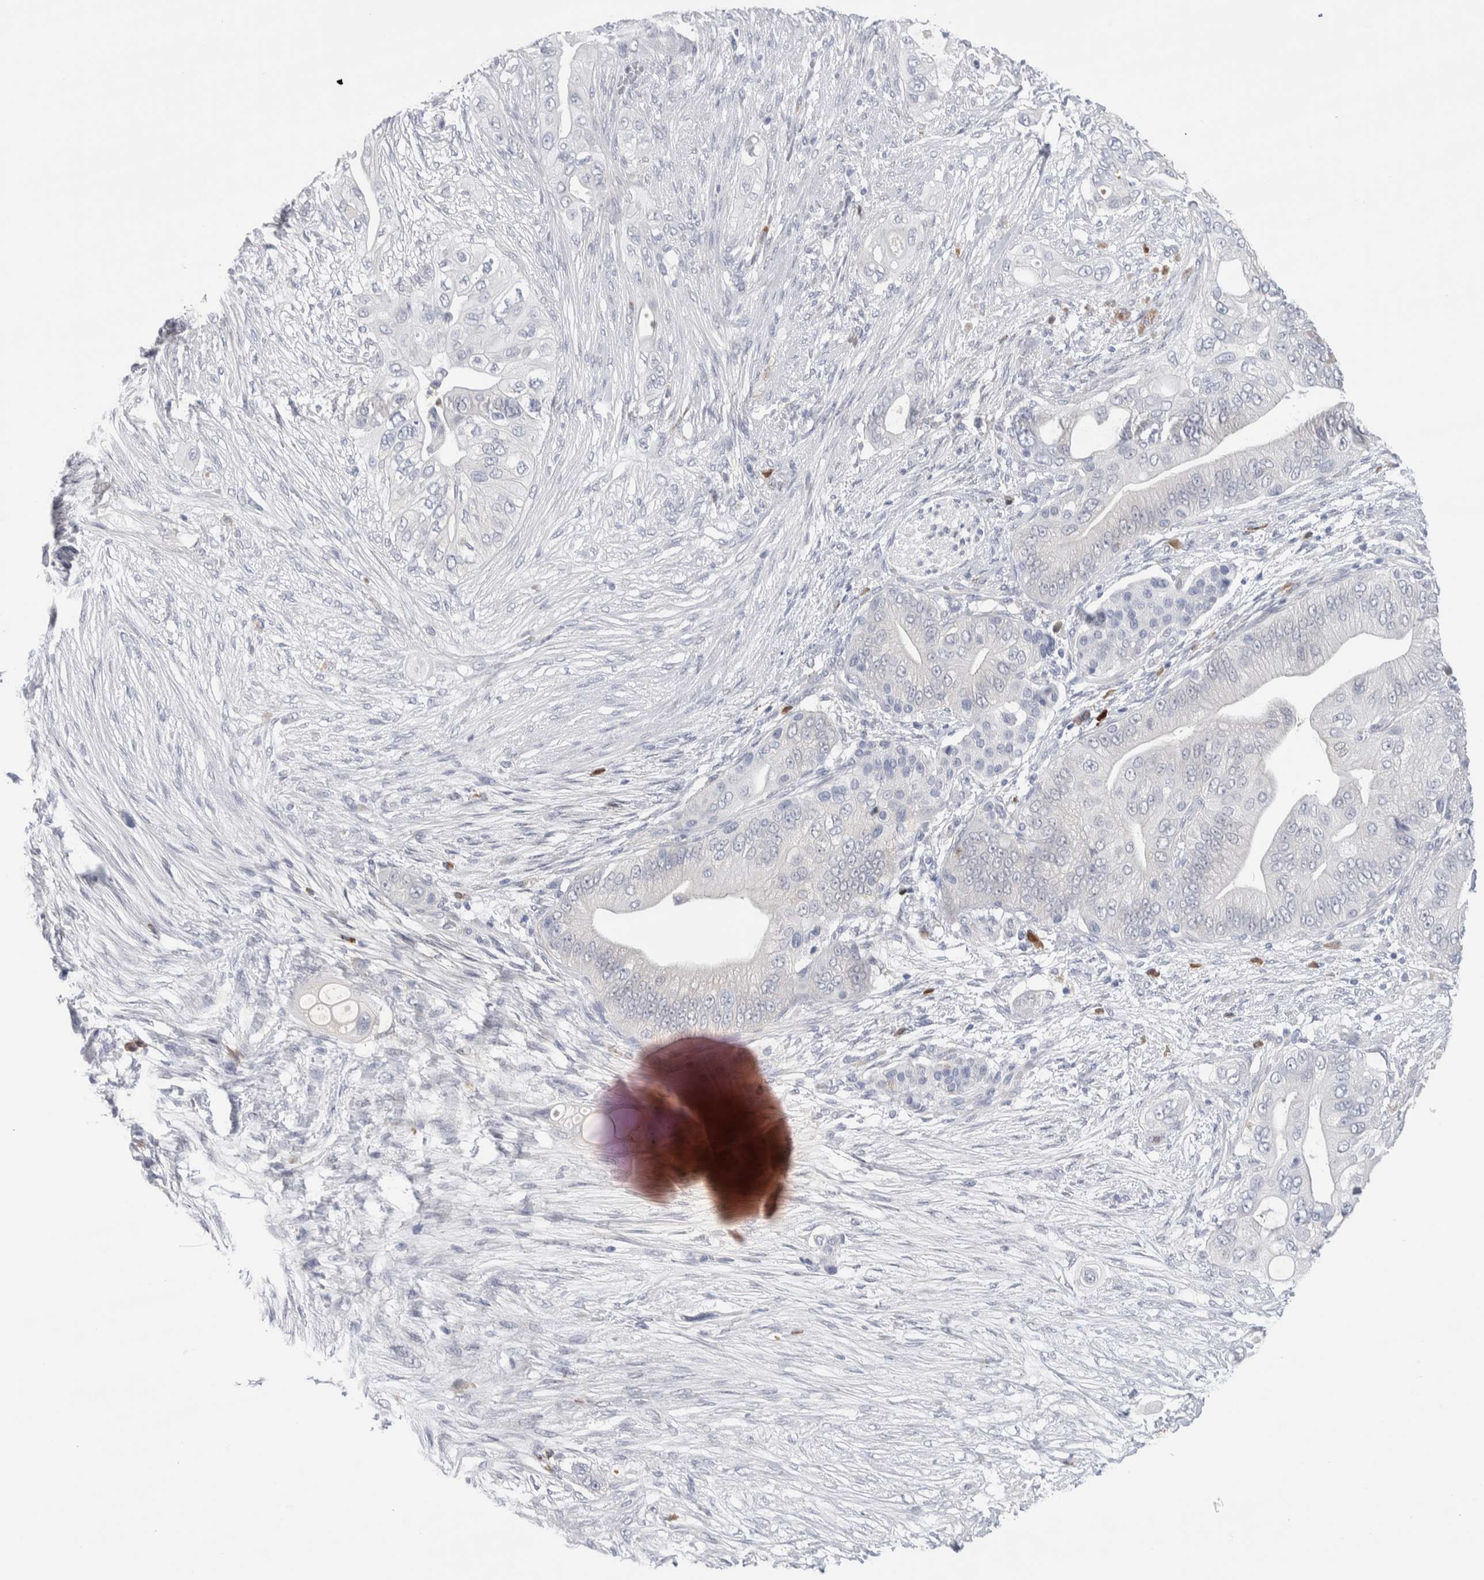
{"staining": {"intensity": "negative", "quantity": "none", "location": "none"}, "tissue": "pancreatic cancer", "cell_type": "Tumor cells", "image_type": "cancer", "snomed": [{"axis": "morphology", "description": "Adenocarcinoma, NOS"}, {"axis": "topography", "description": "Pancreas"}], "caption": "There is no significant expression in tumor cells of adenocarcinoma (pancreatic). (IHC, brightfield microscopy, high magnification).", "gene": "LURAP1L", "patient": {"sex": "male", "age": 53}}